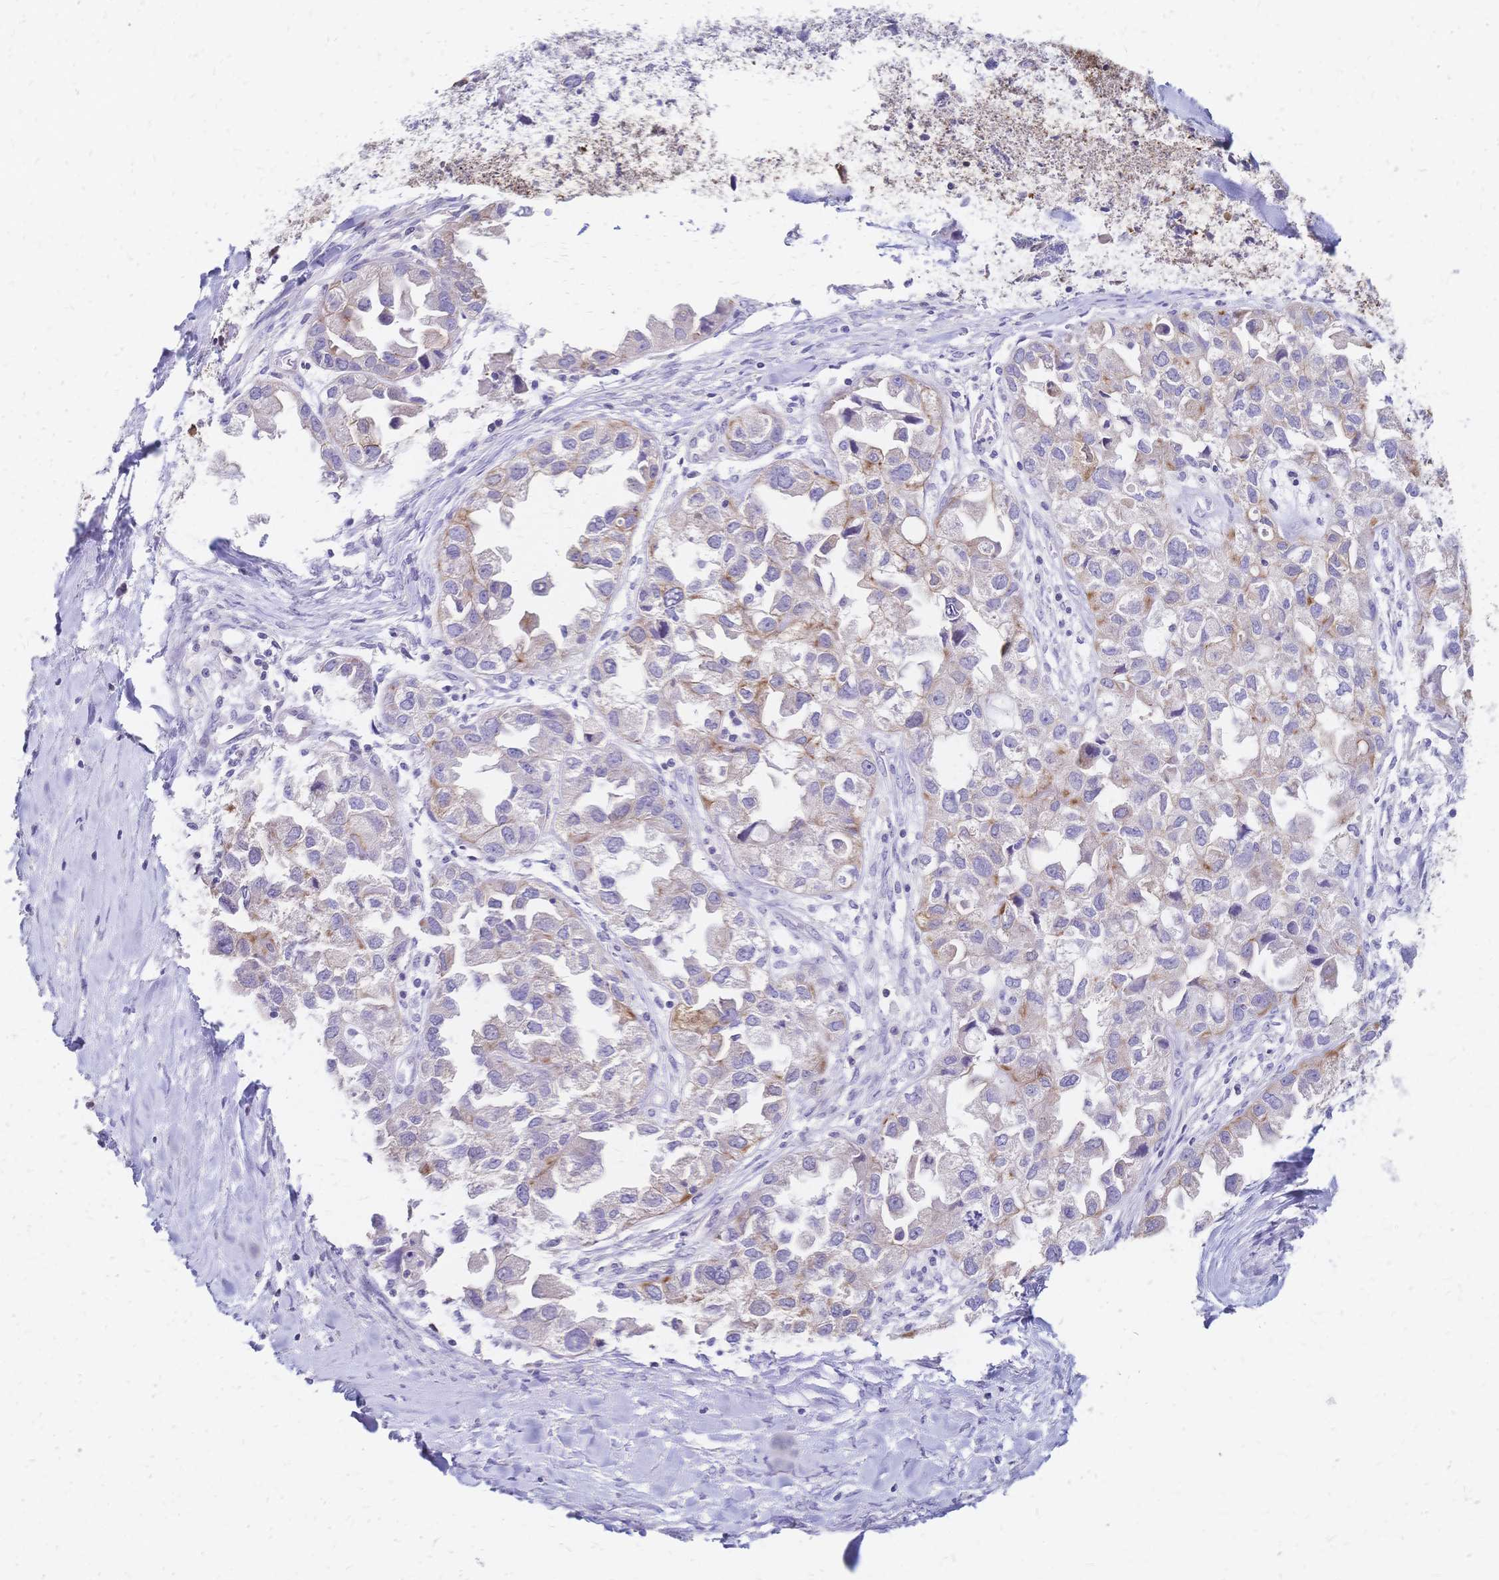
{"staining": {"intensity": "moderate", "quantity": "<25%", "location": "cytoplasmic/membranous"}, "tissue": "ovarian cancer", "cell_type": "Tumor cells", "image_type": "cancer", "snomed": [{"axis": "morphology", "description": "Cystadenocarcinoma, serous, NOS"}, {"axis": "topography", "description": "Ovary"}], "caption": "Ovarian serous cystadenocarcinoma tissue shows moderate cytoplasmic/membranous positivity in approximately <25% of tumor cells", "gene": "DTNB", "patient": {"sex": "female", "age": 84}}